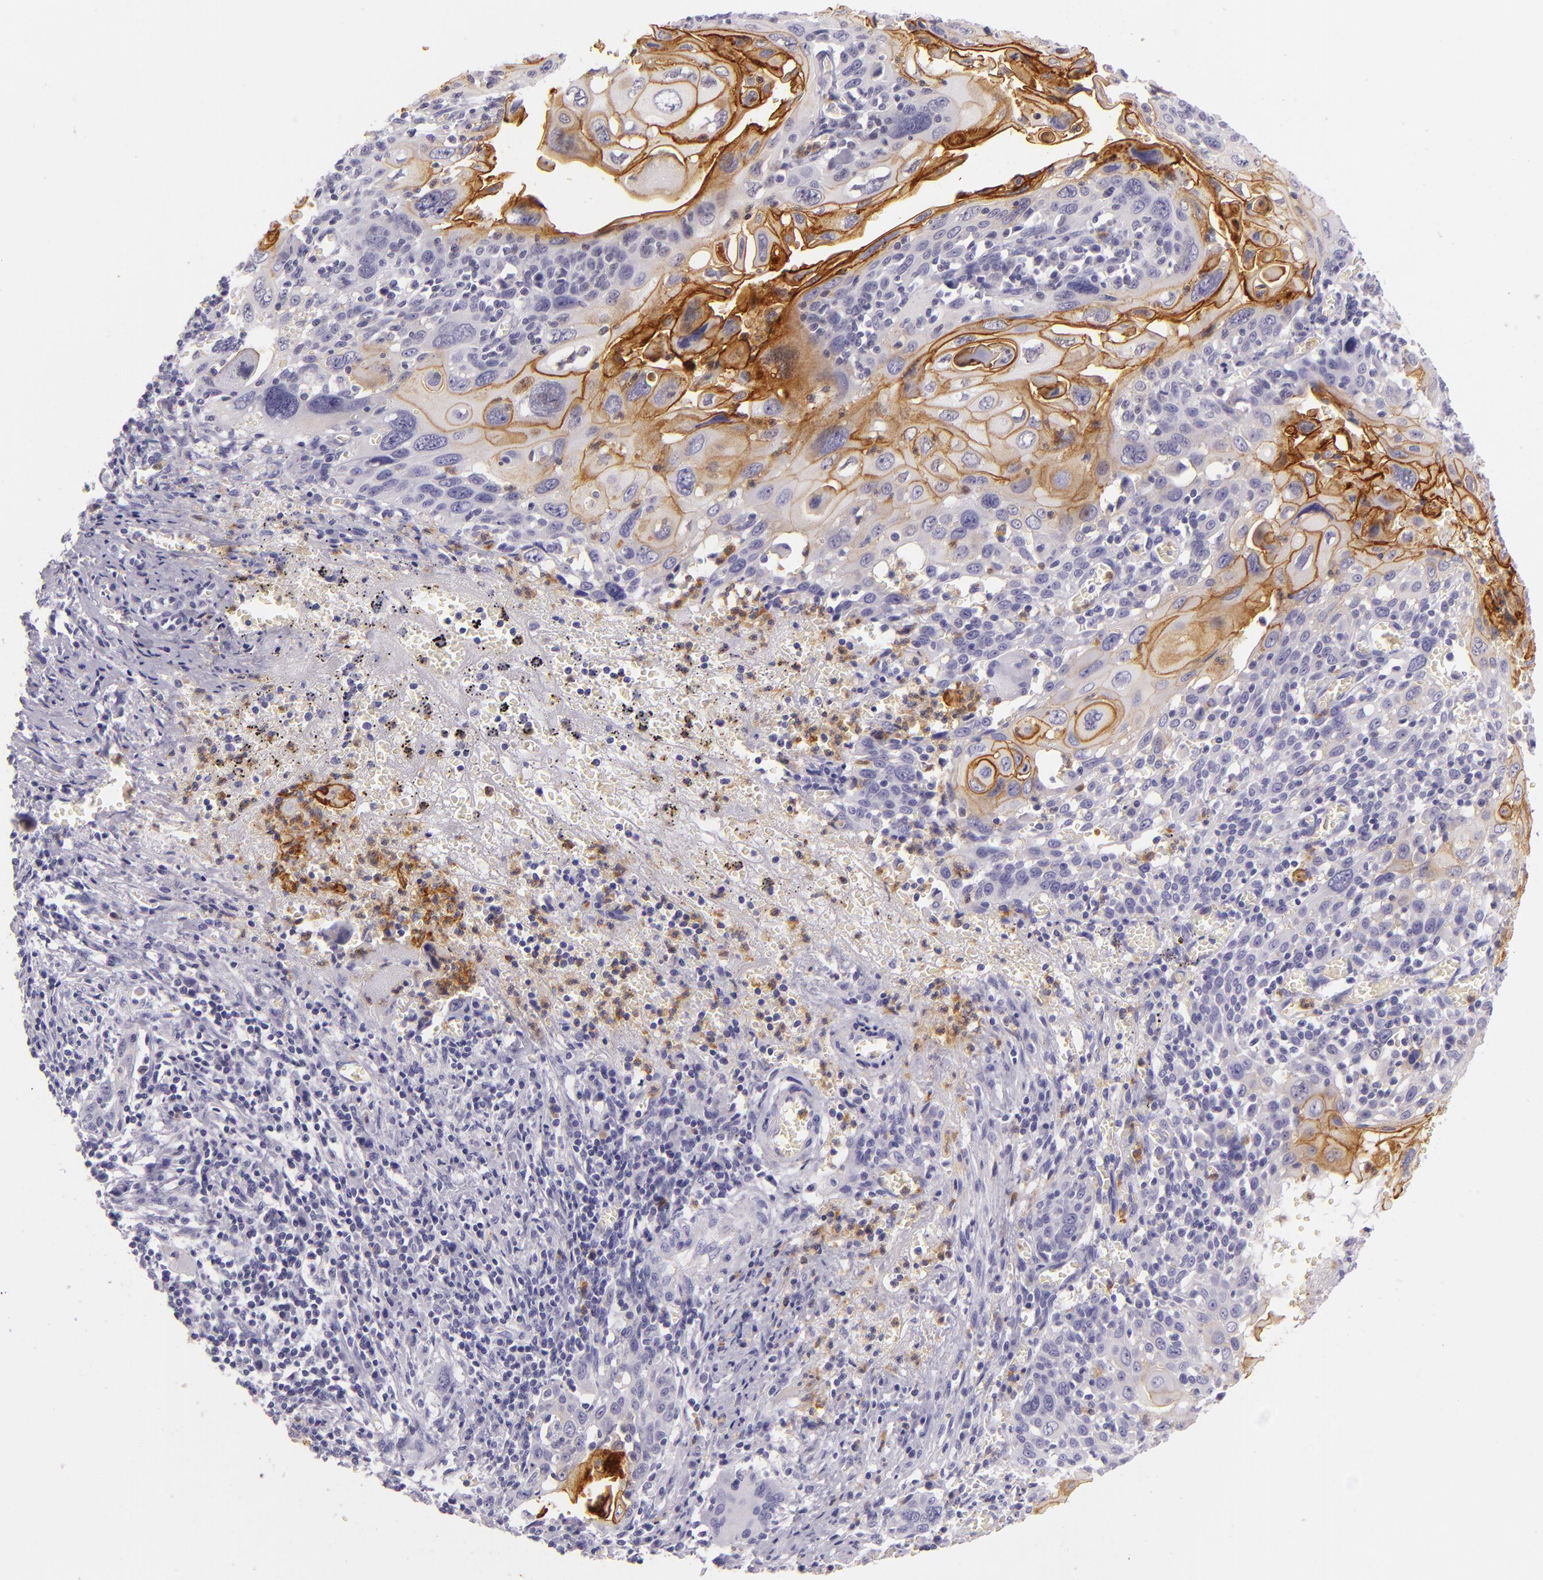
{"staining": {"intensity": "moderate", "quantity": "25%-75%", "location": "cytoplasmic/membranous"}, "tissue": "cervical cancer", "cell_type": "Tumor cells", "image_type": "cancer", "snomed": [{"axis": "morphology", "description": "Squamous cell carcinoma, NOS"}, {"axis": "topography", "description": "Cervix"}], "caption": "Protein positivity by immunohistochemistry (IHC) reveals moderate cytoplasmic/membranous staining in approximately 25%-75% of tumor cells in cervical cancer (squamous cell carcinoma).", "gene": "CEACAM1", "patient": {"sex": "female", "age": 54}}